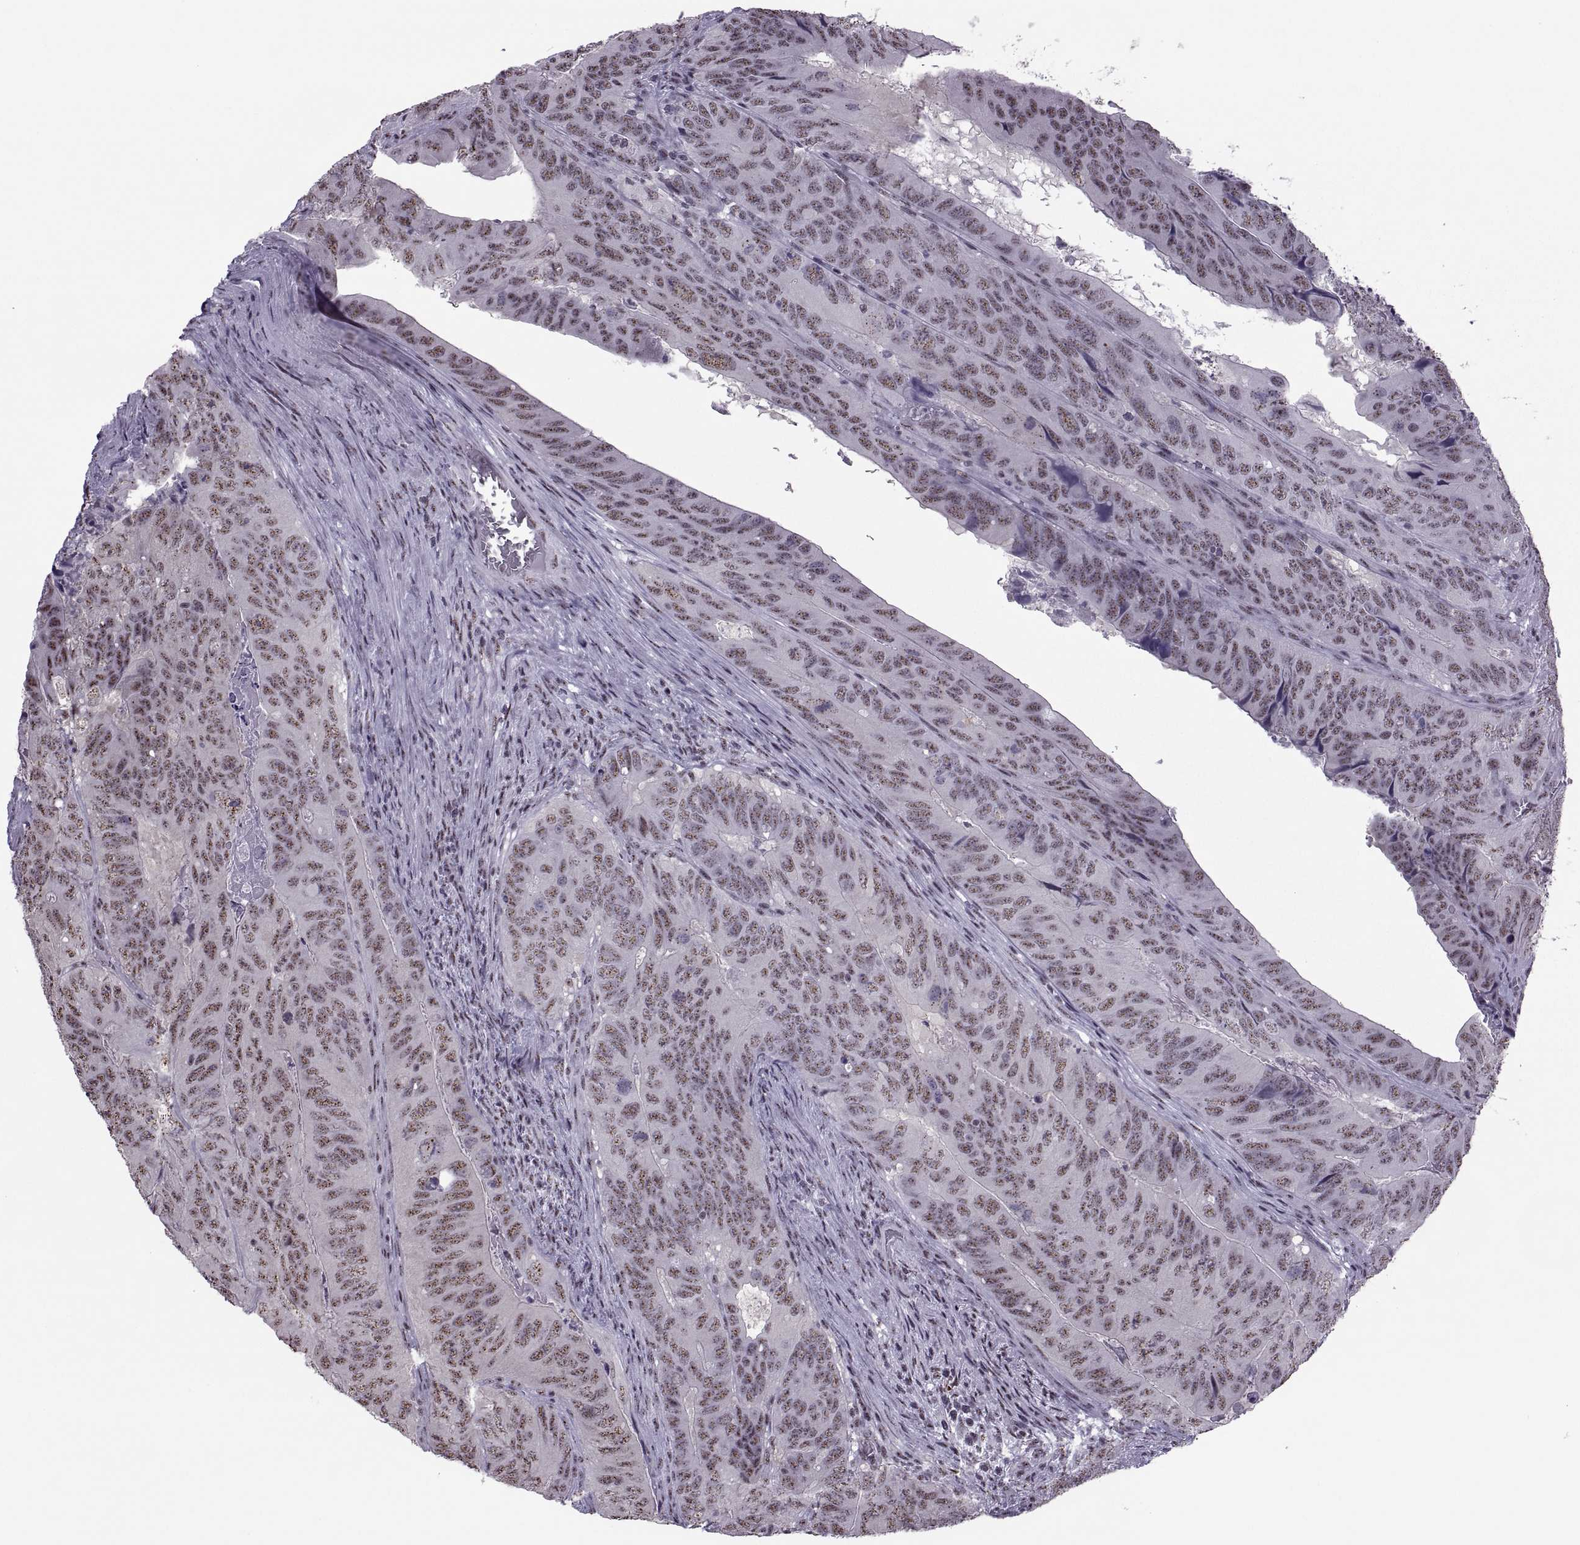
{"staining": {"intensity": "weak", "quantity": ">75%", "location": "nuclear"}, "tissue": "colorectal cancer", "cell_type": "Tumor cells", "image_type": "cancer", "snomed": [{"axis": "morphology", "description": "Adenocarcinoma, NOS"}, {"axis": "topography", "description": "Colon"}], "caption": "A low amount of weak nuclear expression is identified in about >75% of tumor cells in colorectal adenocarcinoma tissue.", "gene": "MAGEA4", "patient": {"sex": "male", "age": 79}}